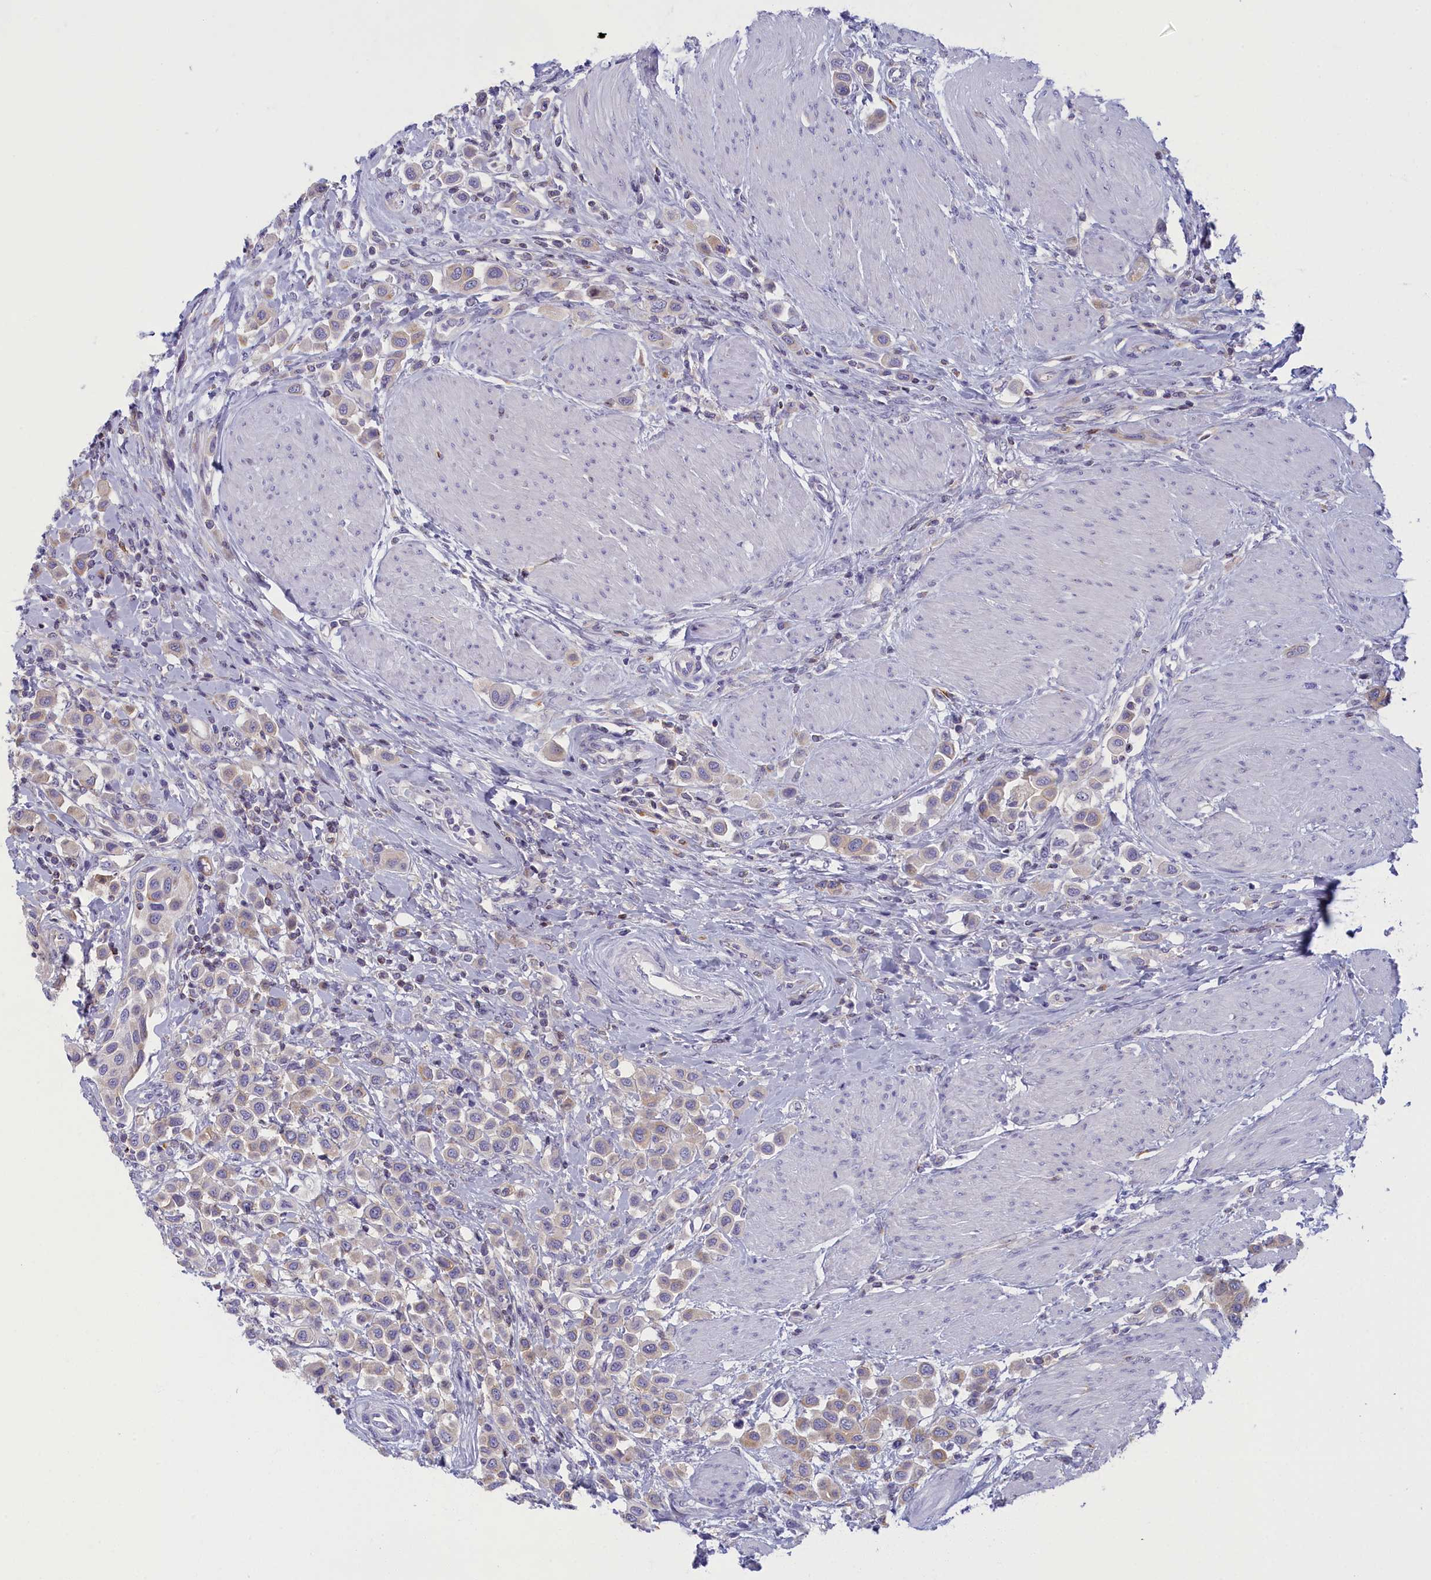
{"staining": {"intensity": "weak", "quantity": "<25%", "location": "cytoplasmic/membranous"}, "tissue": "urothelial cancer", "cell_type": "Tumor cells", "image_type": "cancer", "snomed": [{"axis": "morphology", "description": "Urothelial carcinoma, High grade"}, {"axis": "topography", "description": "Urinary bladder"}], "caption": "The immunohistochemistry (IHC) image has no significant staining in tumor cells of urothelial cancer tissue. (Stains: DAB immunohistochemistry (IHC) with hematoxylin counter stain, Microscopy: brightfield microscopy at high magnification).", "gene": "NOL10", "patient": {"sex": "male", "age": 50}}